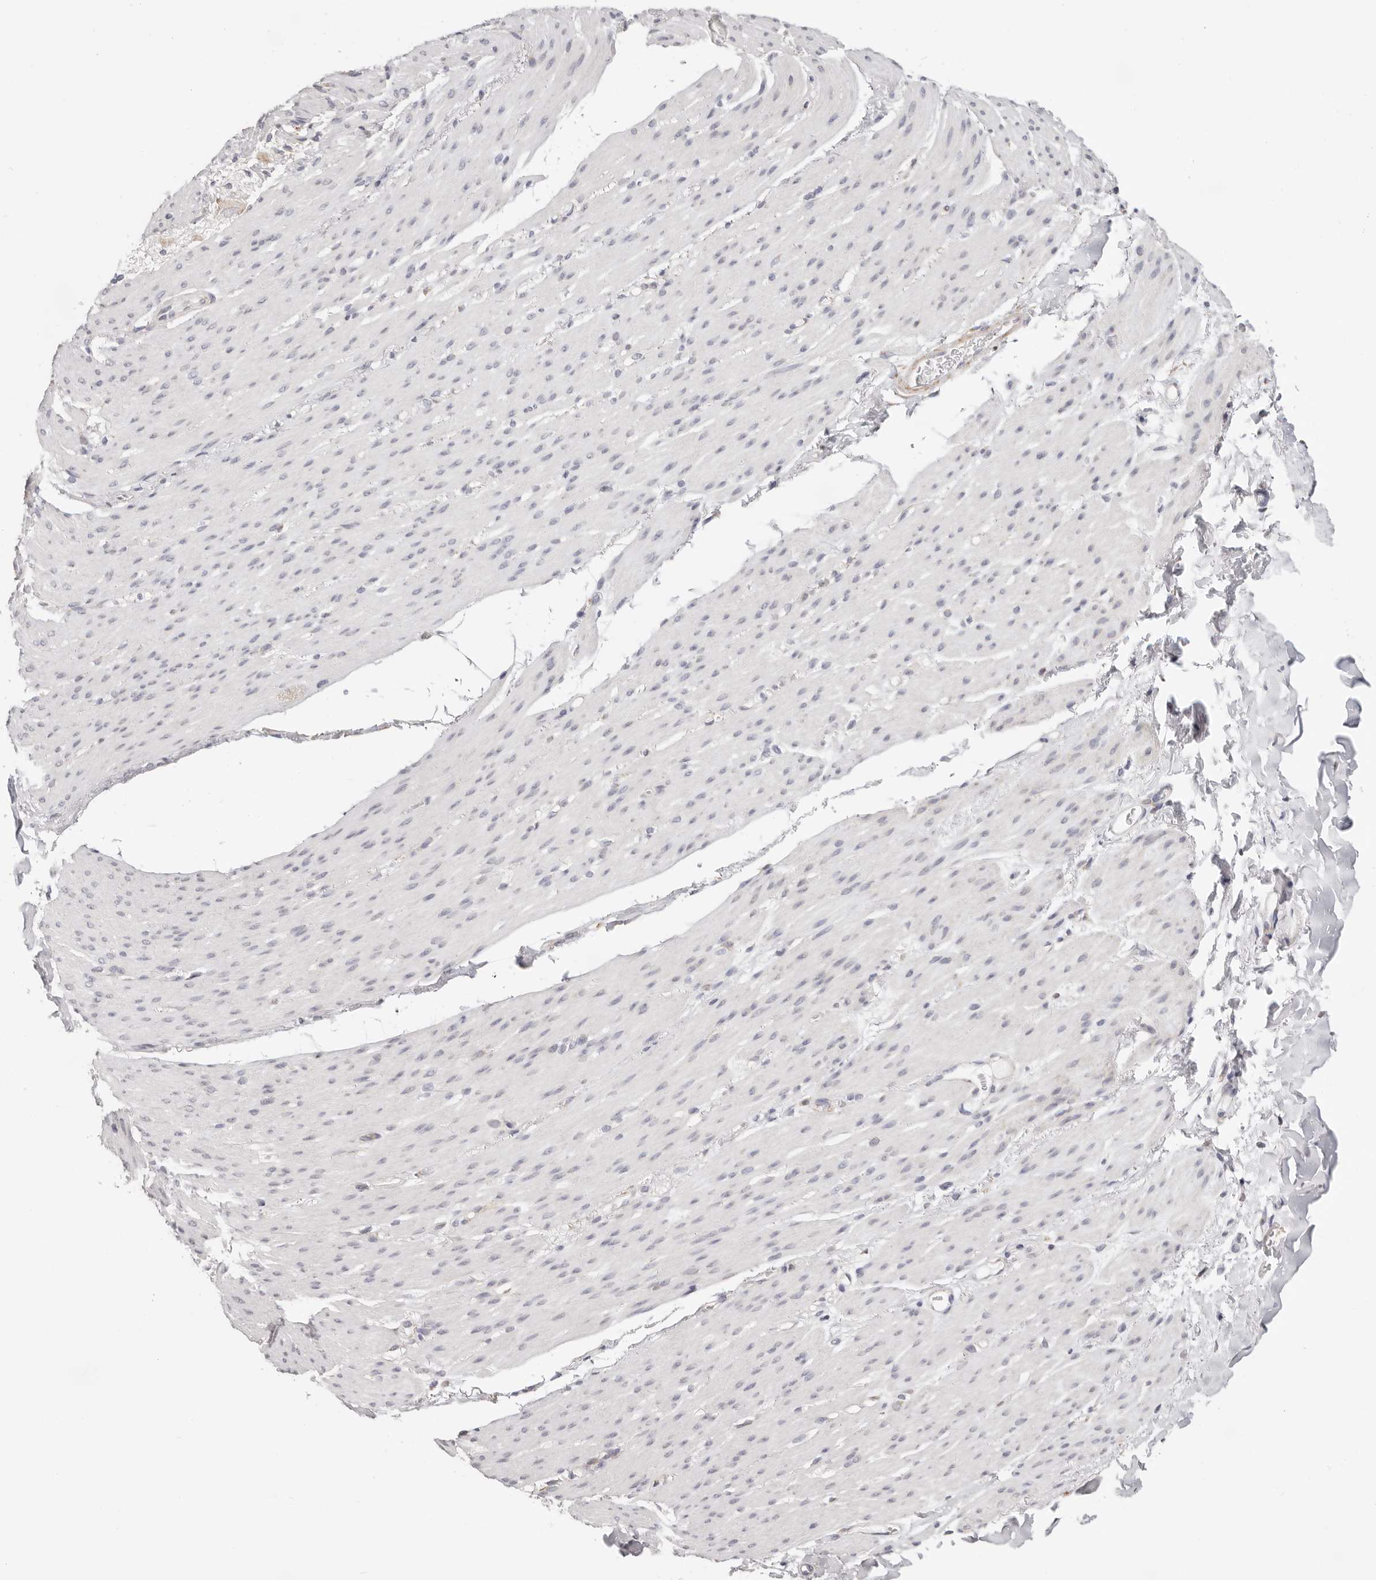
{"staining": {"intensity": "negative", "quantity": "none", "location": "none"}, "tissue": "smooth muscle", "cell_type": "Smooth muscle cells", "image_type": "normal", "snomed": [{"axis": "morphology", "description": "Normal tissue, NOS"}, {"axis": "topography", "description": "Colon"}, {"axis": "topography", "description": "Peripheral nerve tissue"}], "caption": "DAB immunohistochemical staining of normal smooth muscle displays no significant expression in smooth muscle cells.", "gene": "IL32", "patient": {"sex": "female", "age": 61}}